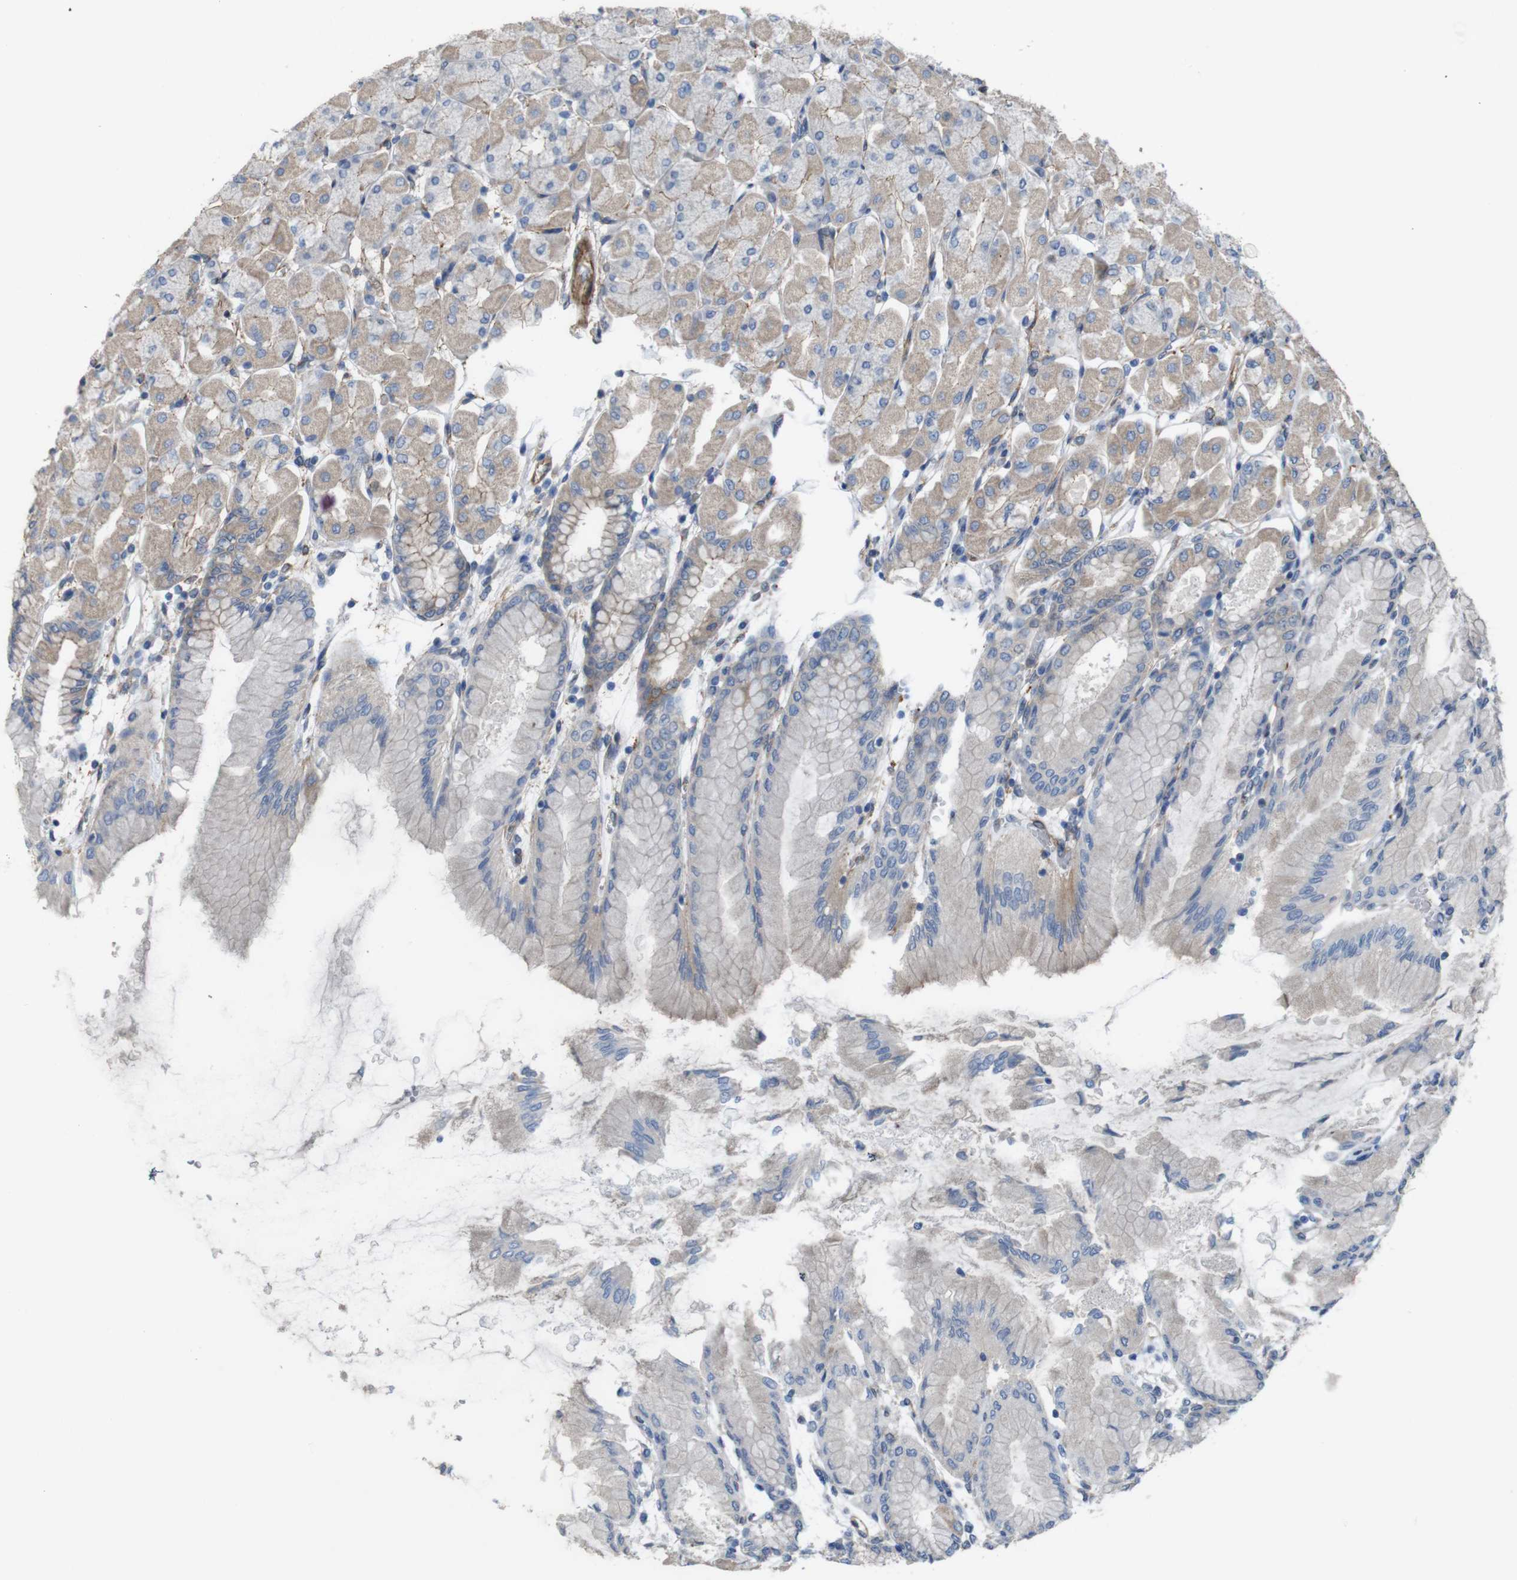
{"staining": {"intensity": "weak", "quantity": "25%-75%", "location": "cytoplasmic/membranous"}, "tissue": "stomach", "cell_type": "Glandular cells", "image_type": "normal", "snomed": [{"axis": "morphology", "description": "Normal tissue, NOS"}, {"axis": "topography", "description": "Stomach, upper"}], "caption": "IHC photomicrograph of unremarkable stomach: human stomach stained using immunohistochemistry (IHC) exhibits low levels of weak protein expression localized specifically in the cytoplasmic/membranous of glandular cells, appearing as a cytoplasmic/membranous brown color.", "gene": "PTGER4", "patient": {"sex": "female", "age": 56}}